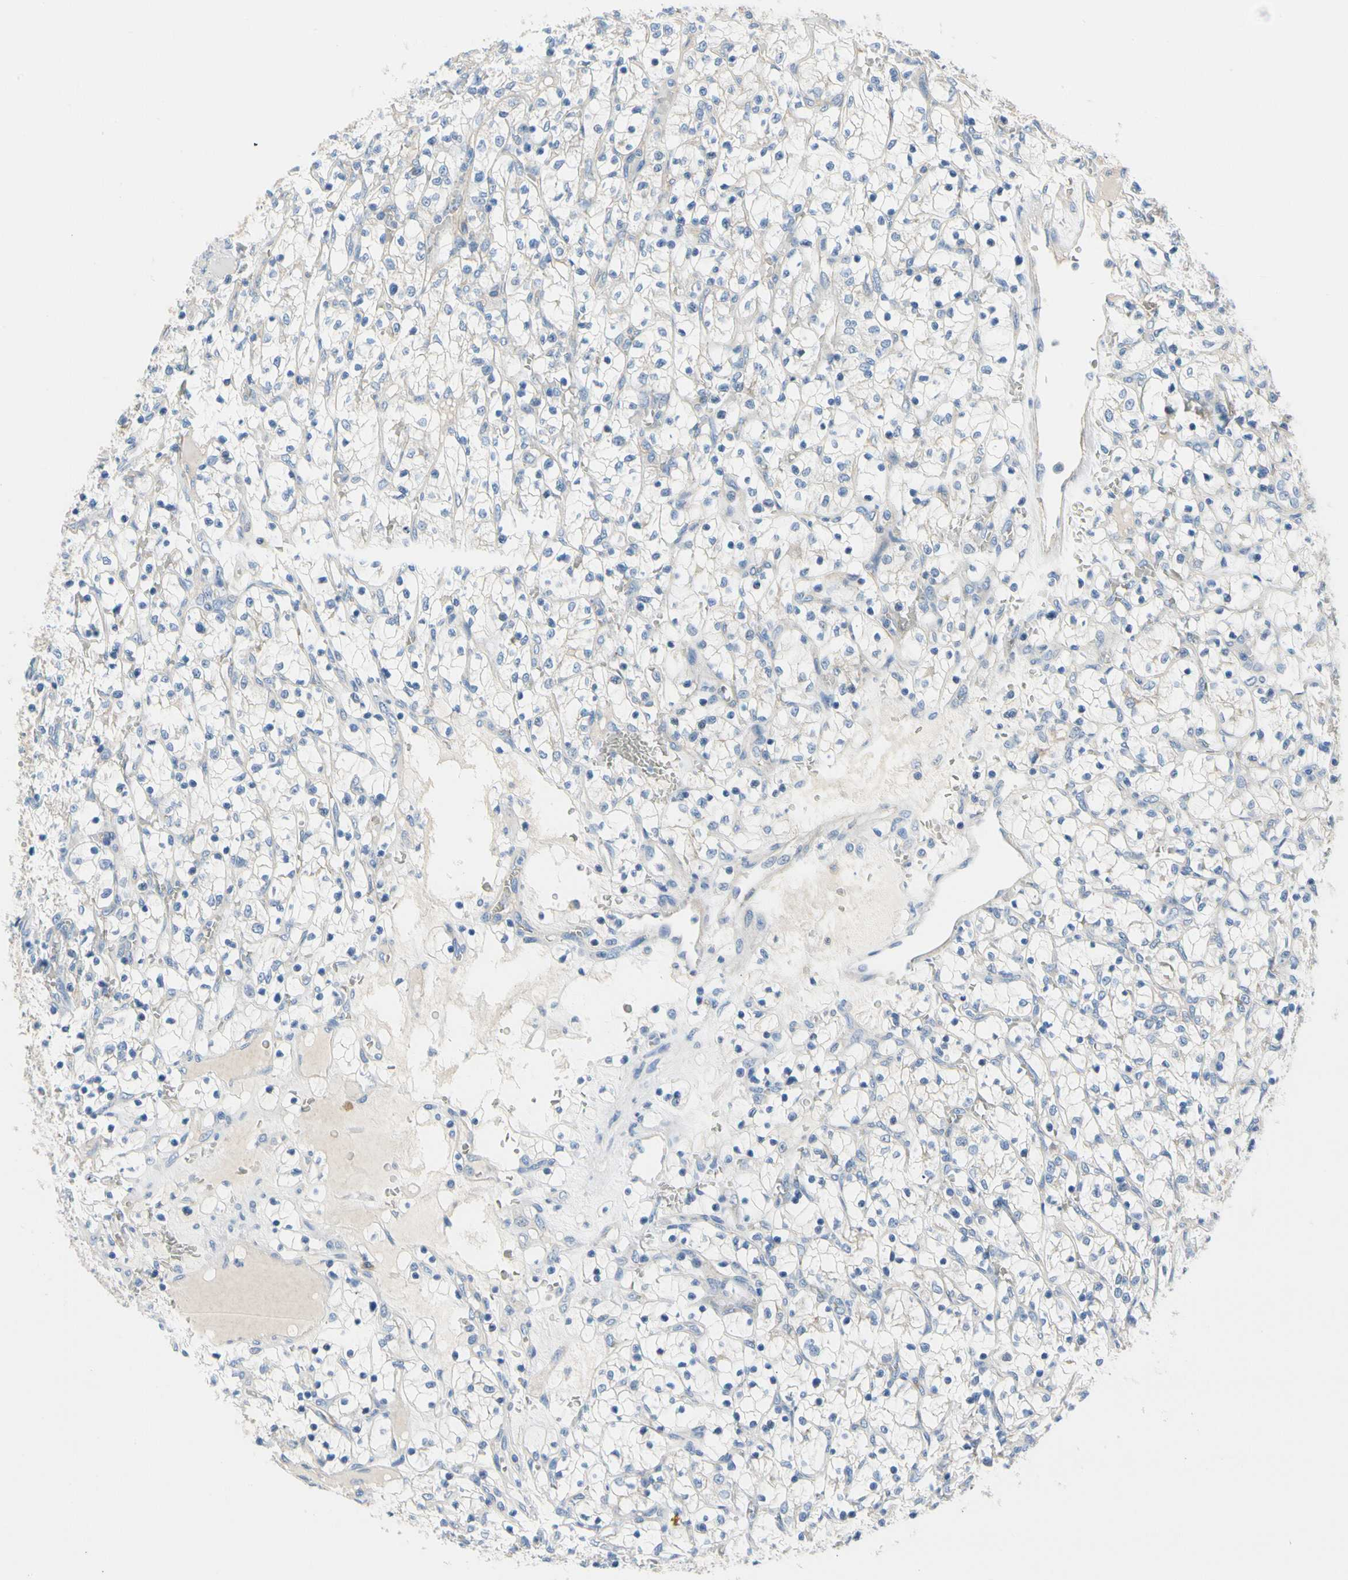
{"staining": {"intensity": "negative", "quantity": "none", "location": "none"}, "tissue": "renal cancer", "cell_type": "Tumor cells", "image_type": "cancer", "snomed": [{"axis": "morphology", "description": "Adenocarcinoma, NOS"}, {"axis": "topography", "description": "Kidney"}], "caption": "Renal cancer was stained to show a protein in brown. There is no significant positivity in tumor cells.", "gene": "CA14", "patient": {"sex": "female", "age": 69}}